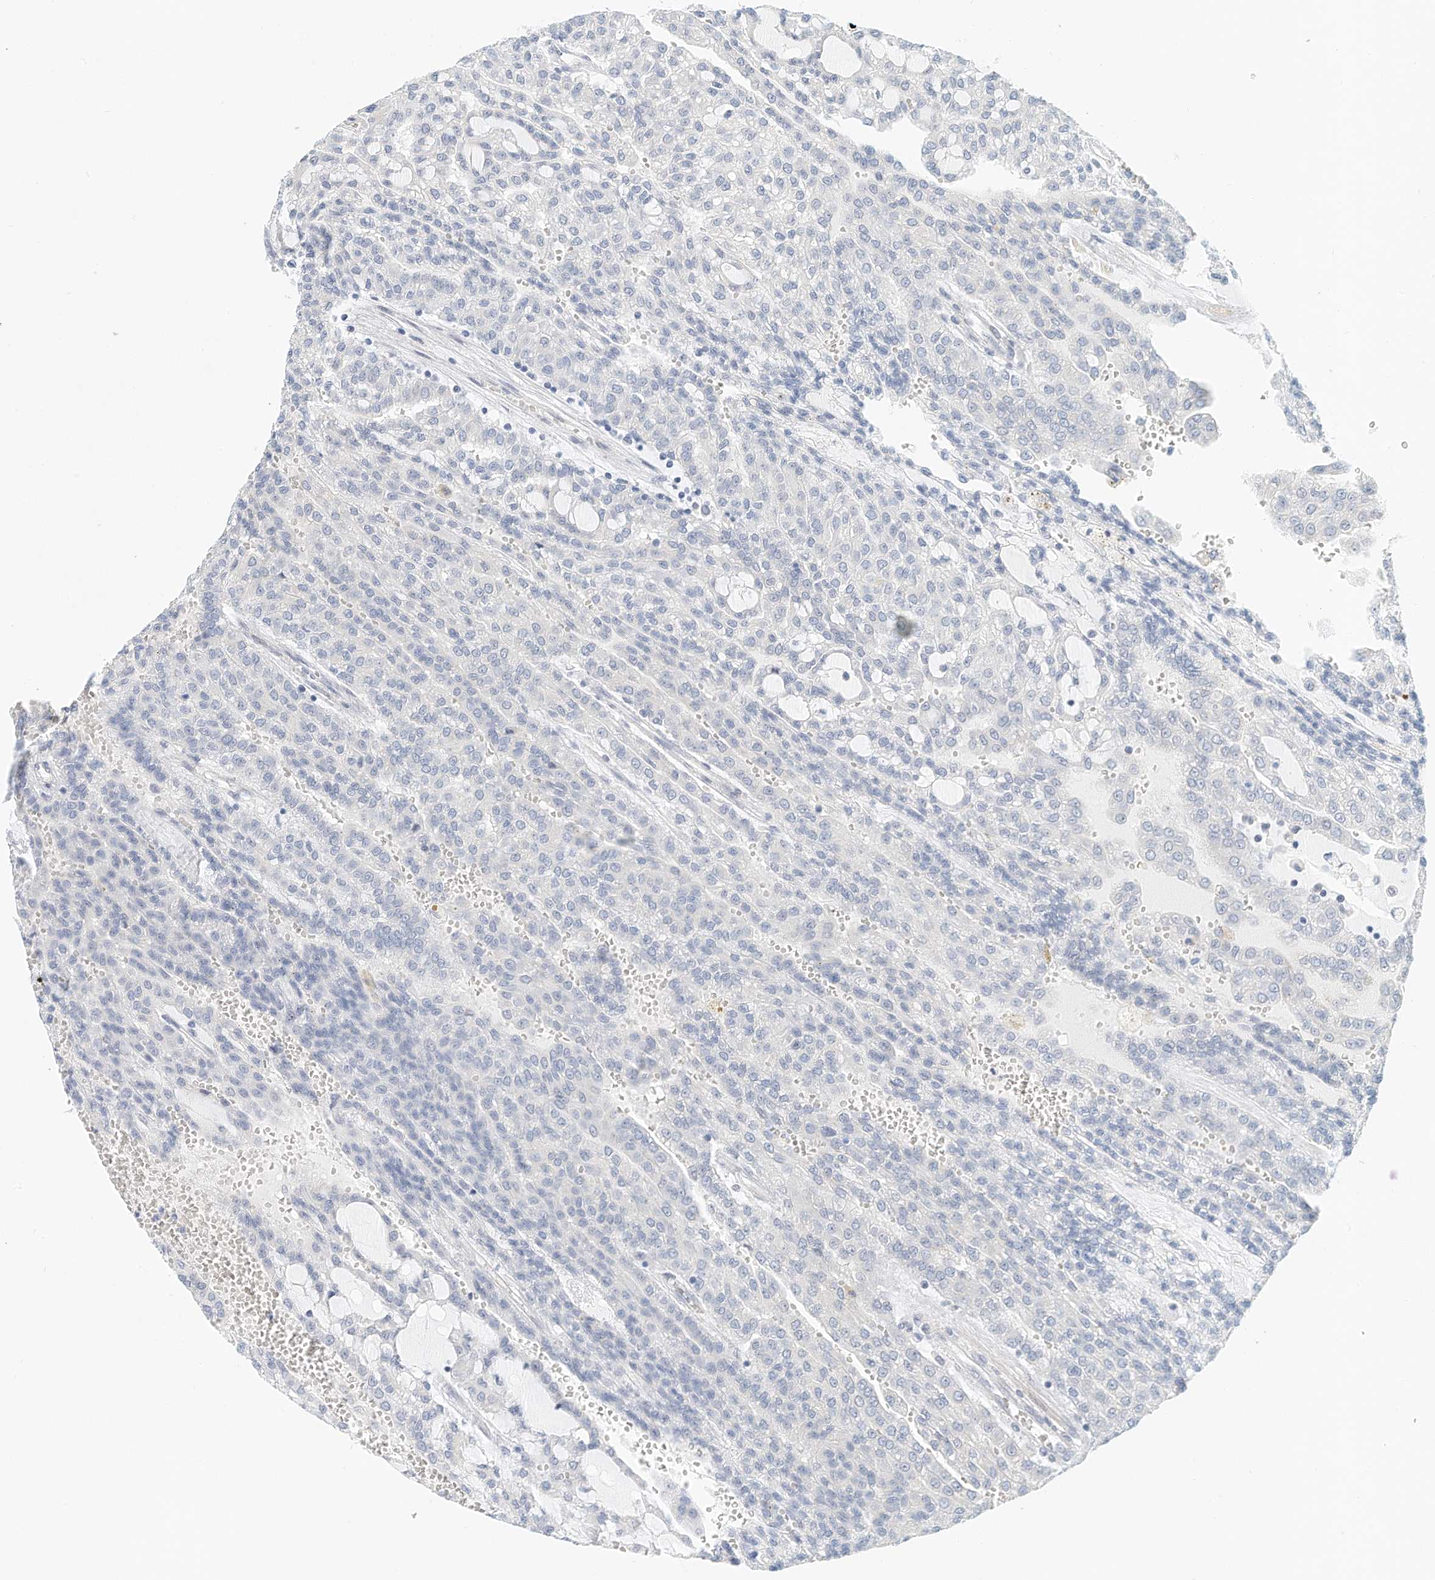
{"staining": {"intensity": "negative", "quantity": "none", "location": "none"}, "tissue": "renal cancer", "cell_type": "Tumor cells", "image_type": "cancer", "snomed": [{"axis": "morphology", "description": "Adenocarcinoma, NOS"}, {"axis": "topography", "description": "Kidney"}], "caption": "Tumor cells show no significant positivity in renal cancer (adenocarcinoma).", "gene": "ARHGAP28", "patient": {"sex": "male", "age": 63}}